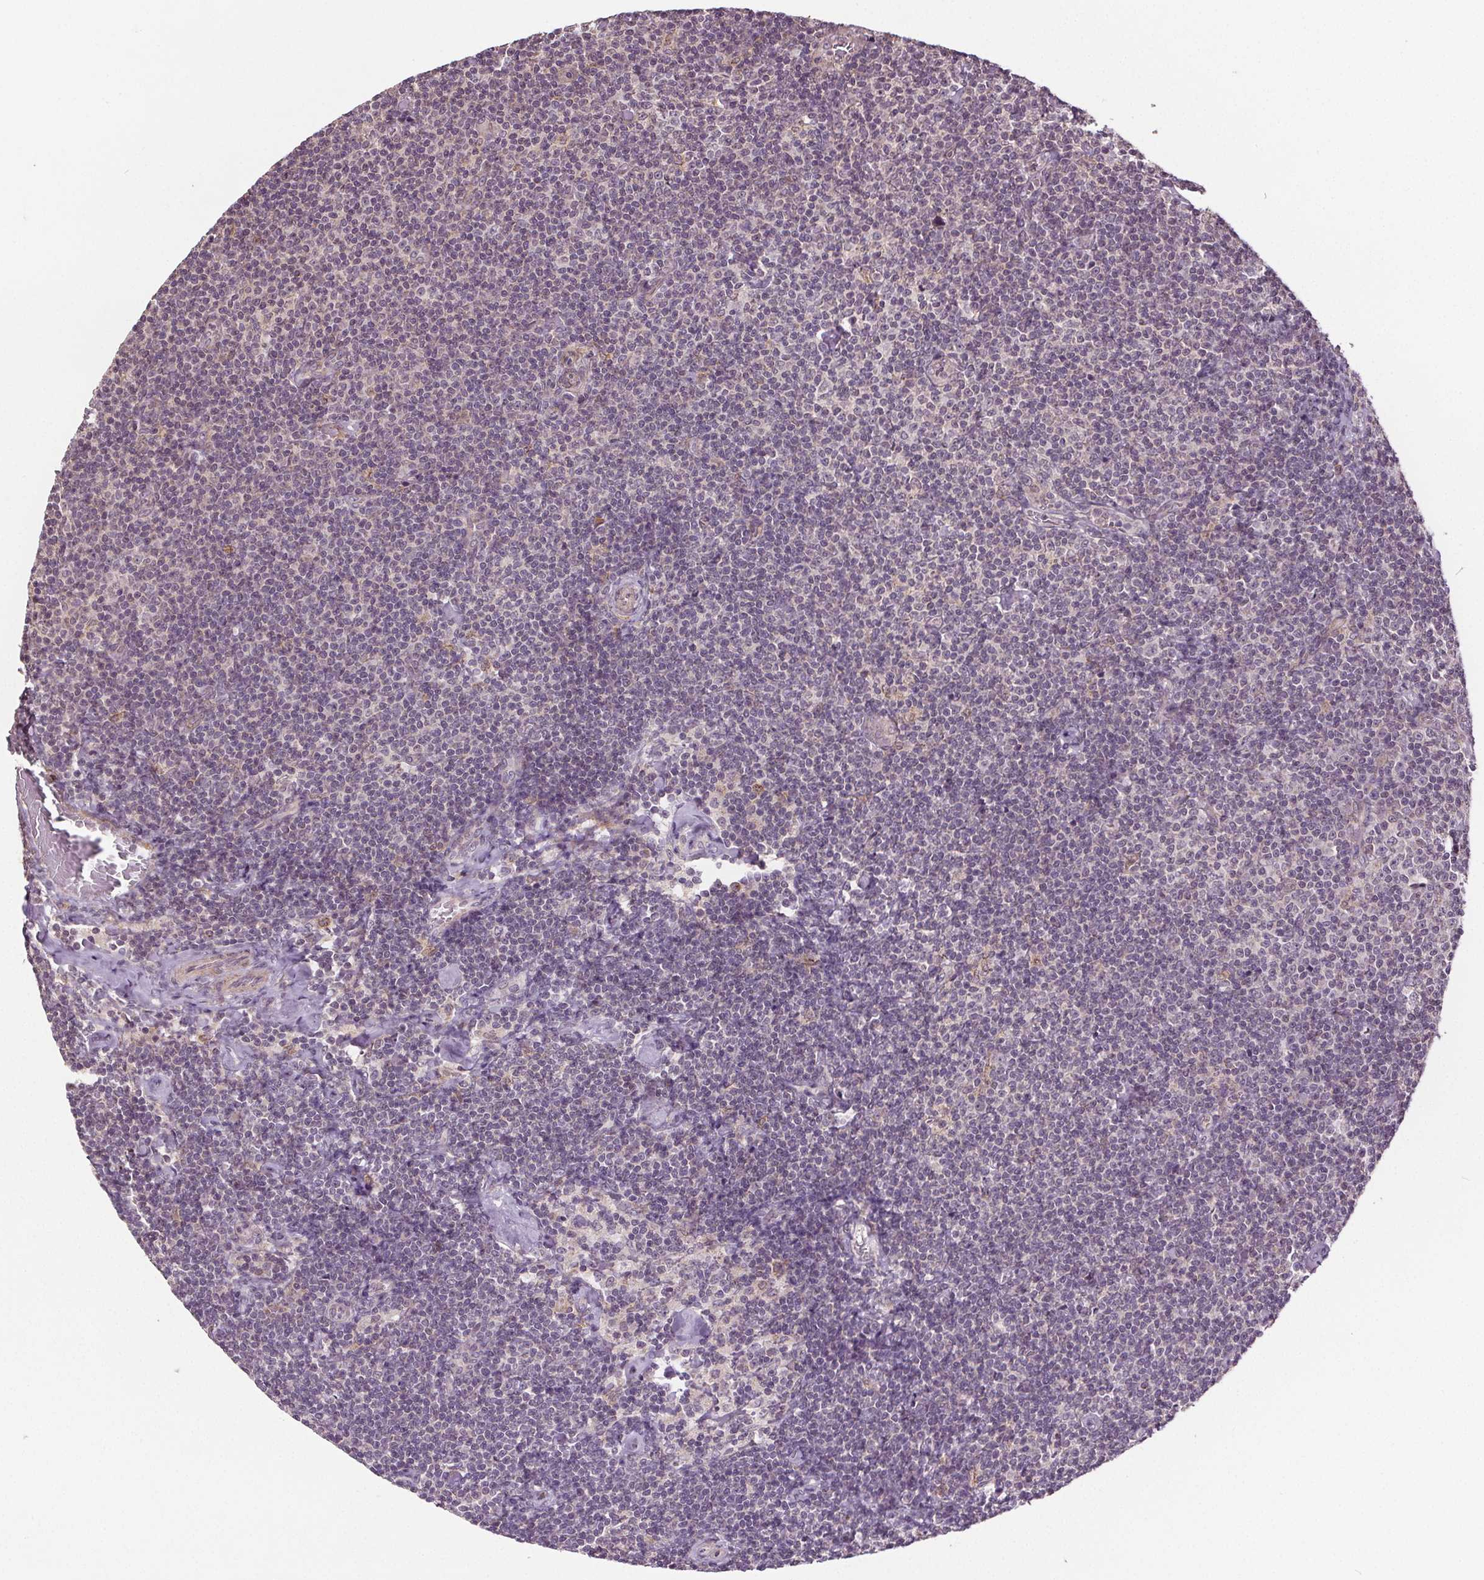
{"staining": {"intensity": "negative", "quantity": "none", "location": "none"}, "tissue": "lymphoma", "cell_type": "Tumor cells", "image_type": "cancer", "snomed": [{"axis": "morphology", "description": "Malignant lymphoma, non-Hodgkin's type, Low grade"}, {"axis": "topography", "description": "Lymph node"}], "caption": "Malignant lymphoma, non-Hodgkin's type (low-grade) stained for a protein using immunohistochemistry exhibits no positivity tumor cells.", "gene": "EPHB3", "patient": {"sex": "male", "age": 81}}